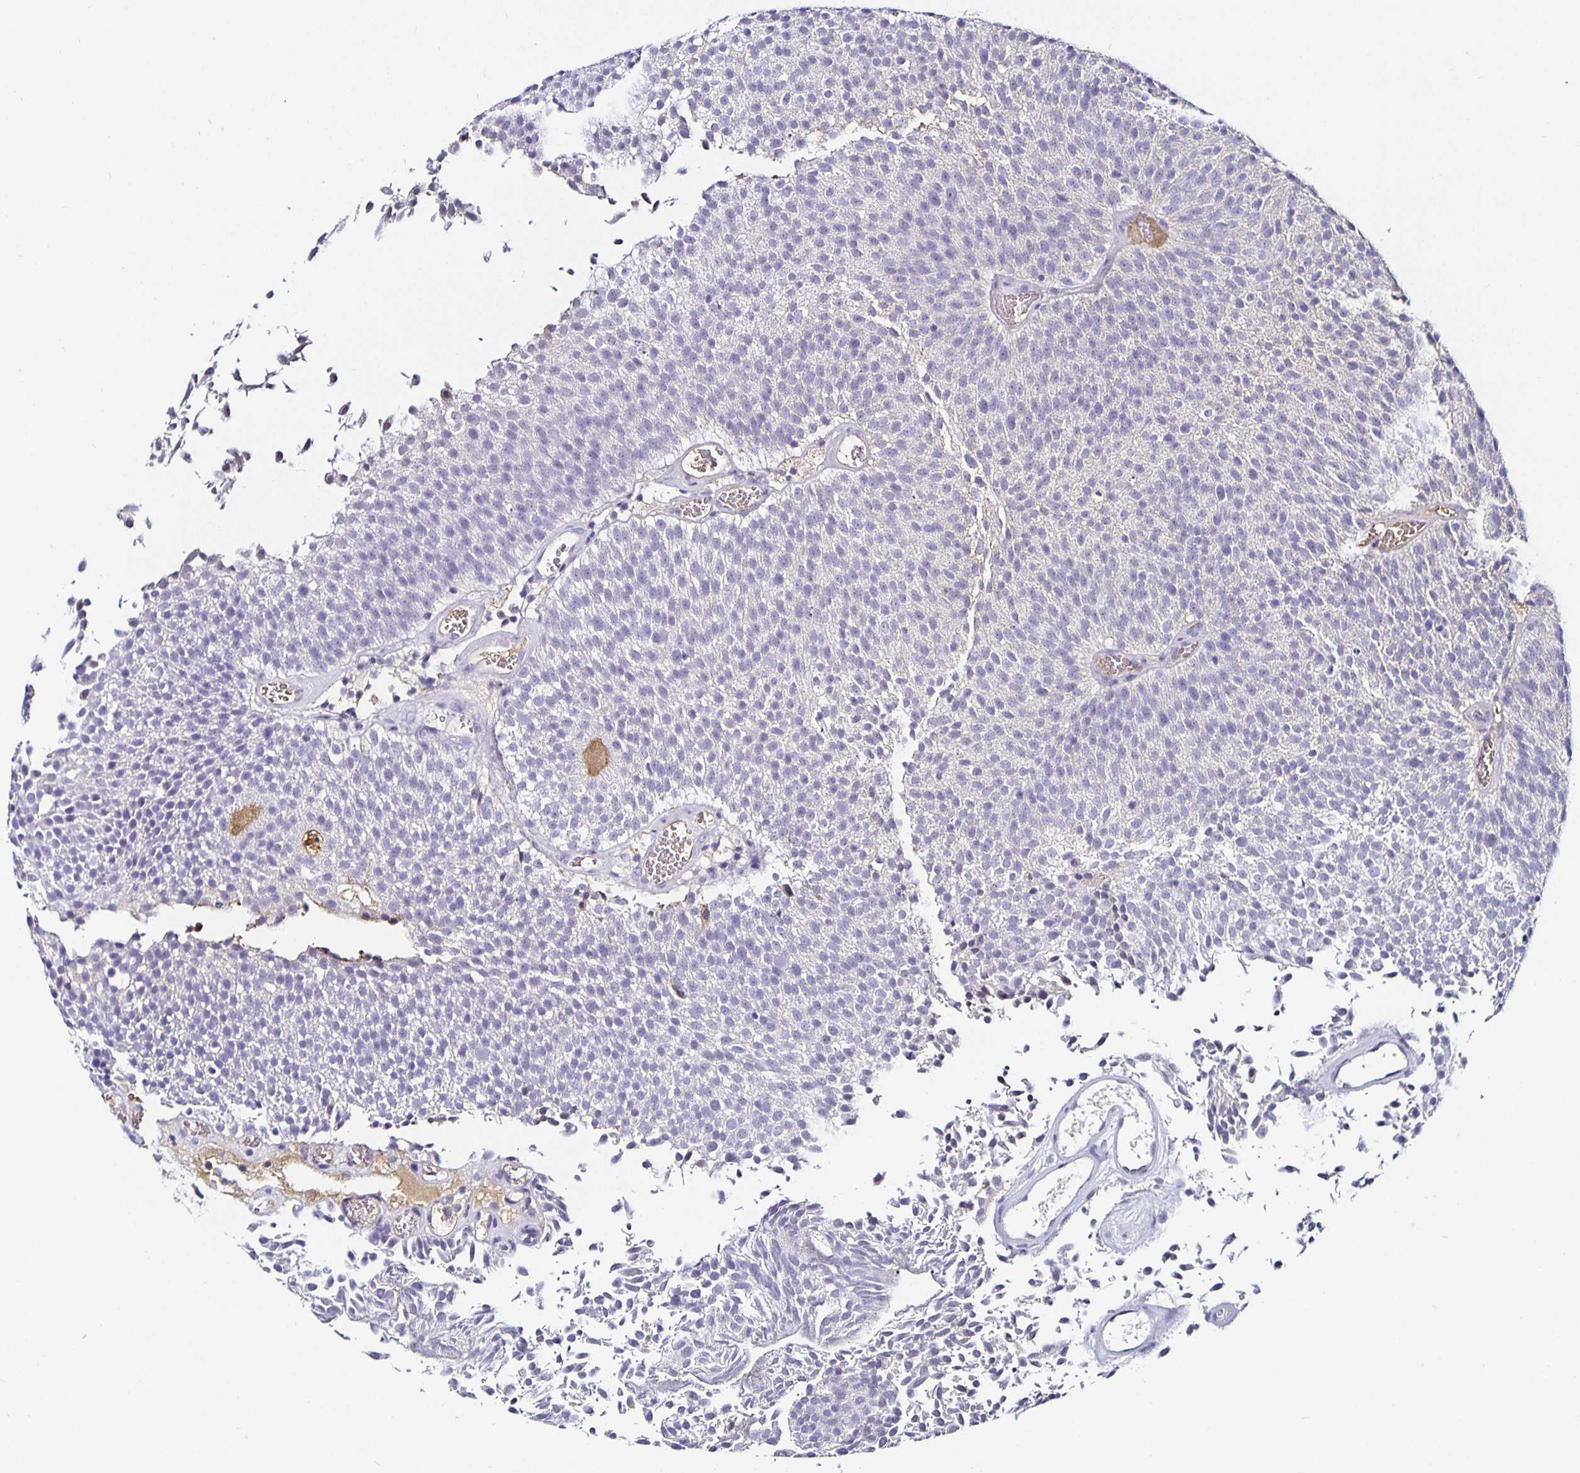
{"staining": {"intensity": "negative", "quantity": "none", "location": "none"}, "tissue": "urothelial cancer", "cell_type": "Tumor cells", "image_type": "cancer", "snomed": [{"axis": "morphology", "description": "Urothelial carcinoma, Low grade"}, {"axis": "topography", "description": "Urinary bladder"}], "caption": "The histopathology image demonstrates no significant expression in tumor cells of urothelial cancer.", "gene": "TTR", "patient": {"sex": "female", "age": 79}}